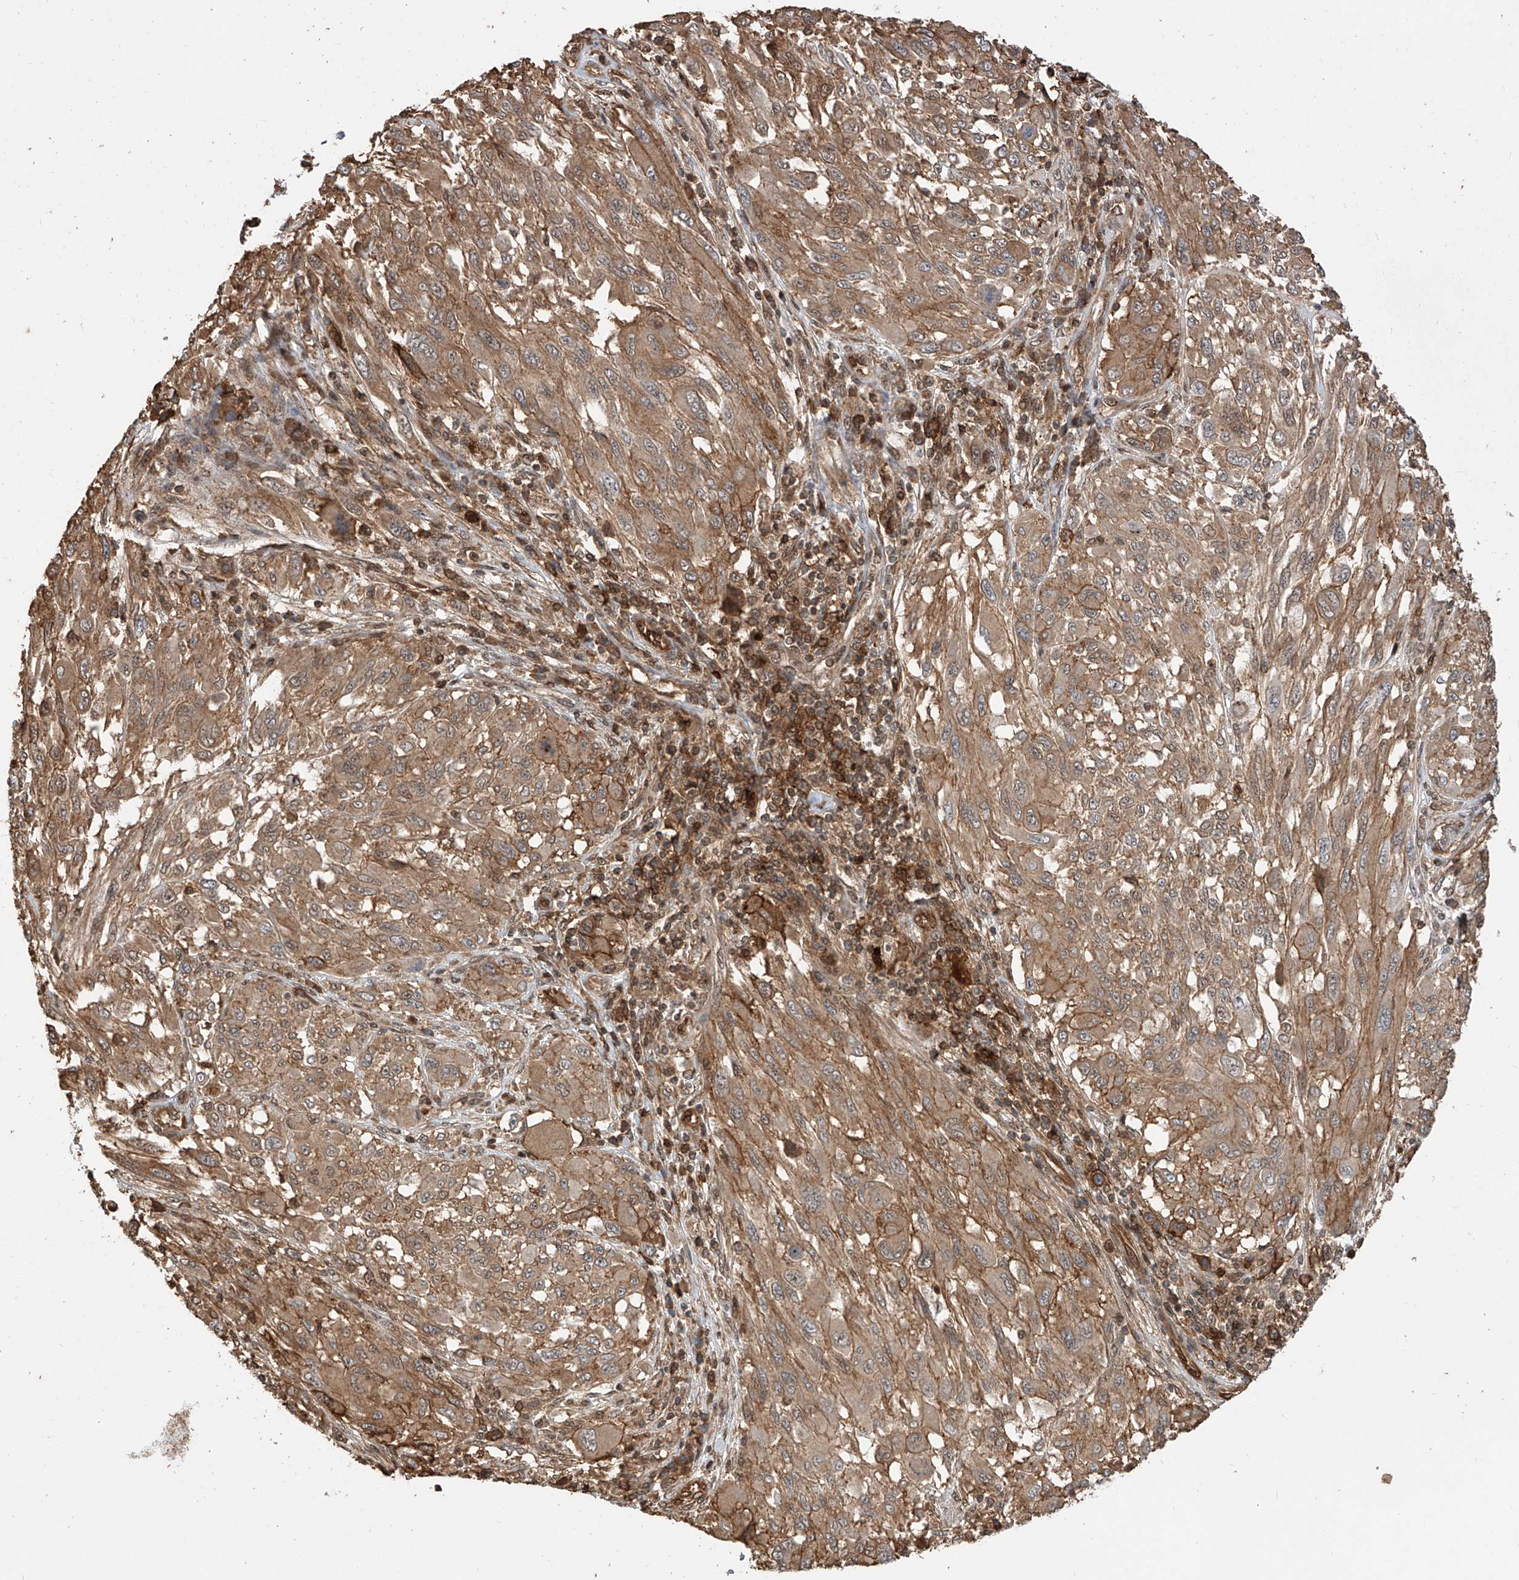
{"staining": {"intensity": "moderate", "quantity": ">75%", "location": "cytoplasmic/membranous"}, "tissue": "melanoma", "cell_type": "Tumor cells", "image_type": "cancer", "snomed": [{"axis": "morphology", "description": "Malignant melanoma, NOS"}, {"axis": "topography", "description": "Skin"}], "caption": "The micrograph displays staining of melanoma, revealing moderate cytoplasmic/membranous protein staining (brown color) within tumor cells.", "gene": "RILPL2", "patient": {"sex": "female", "age": 91}}